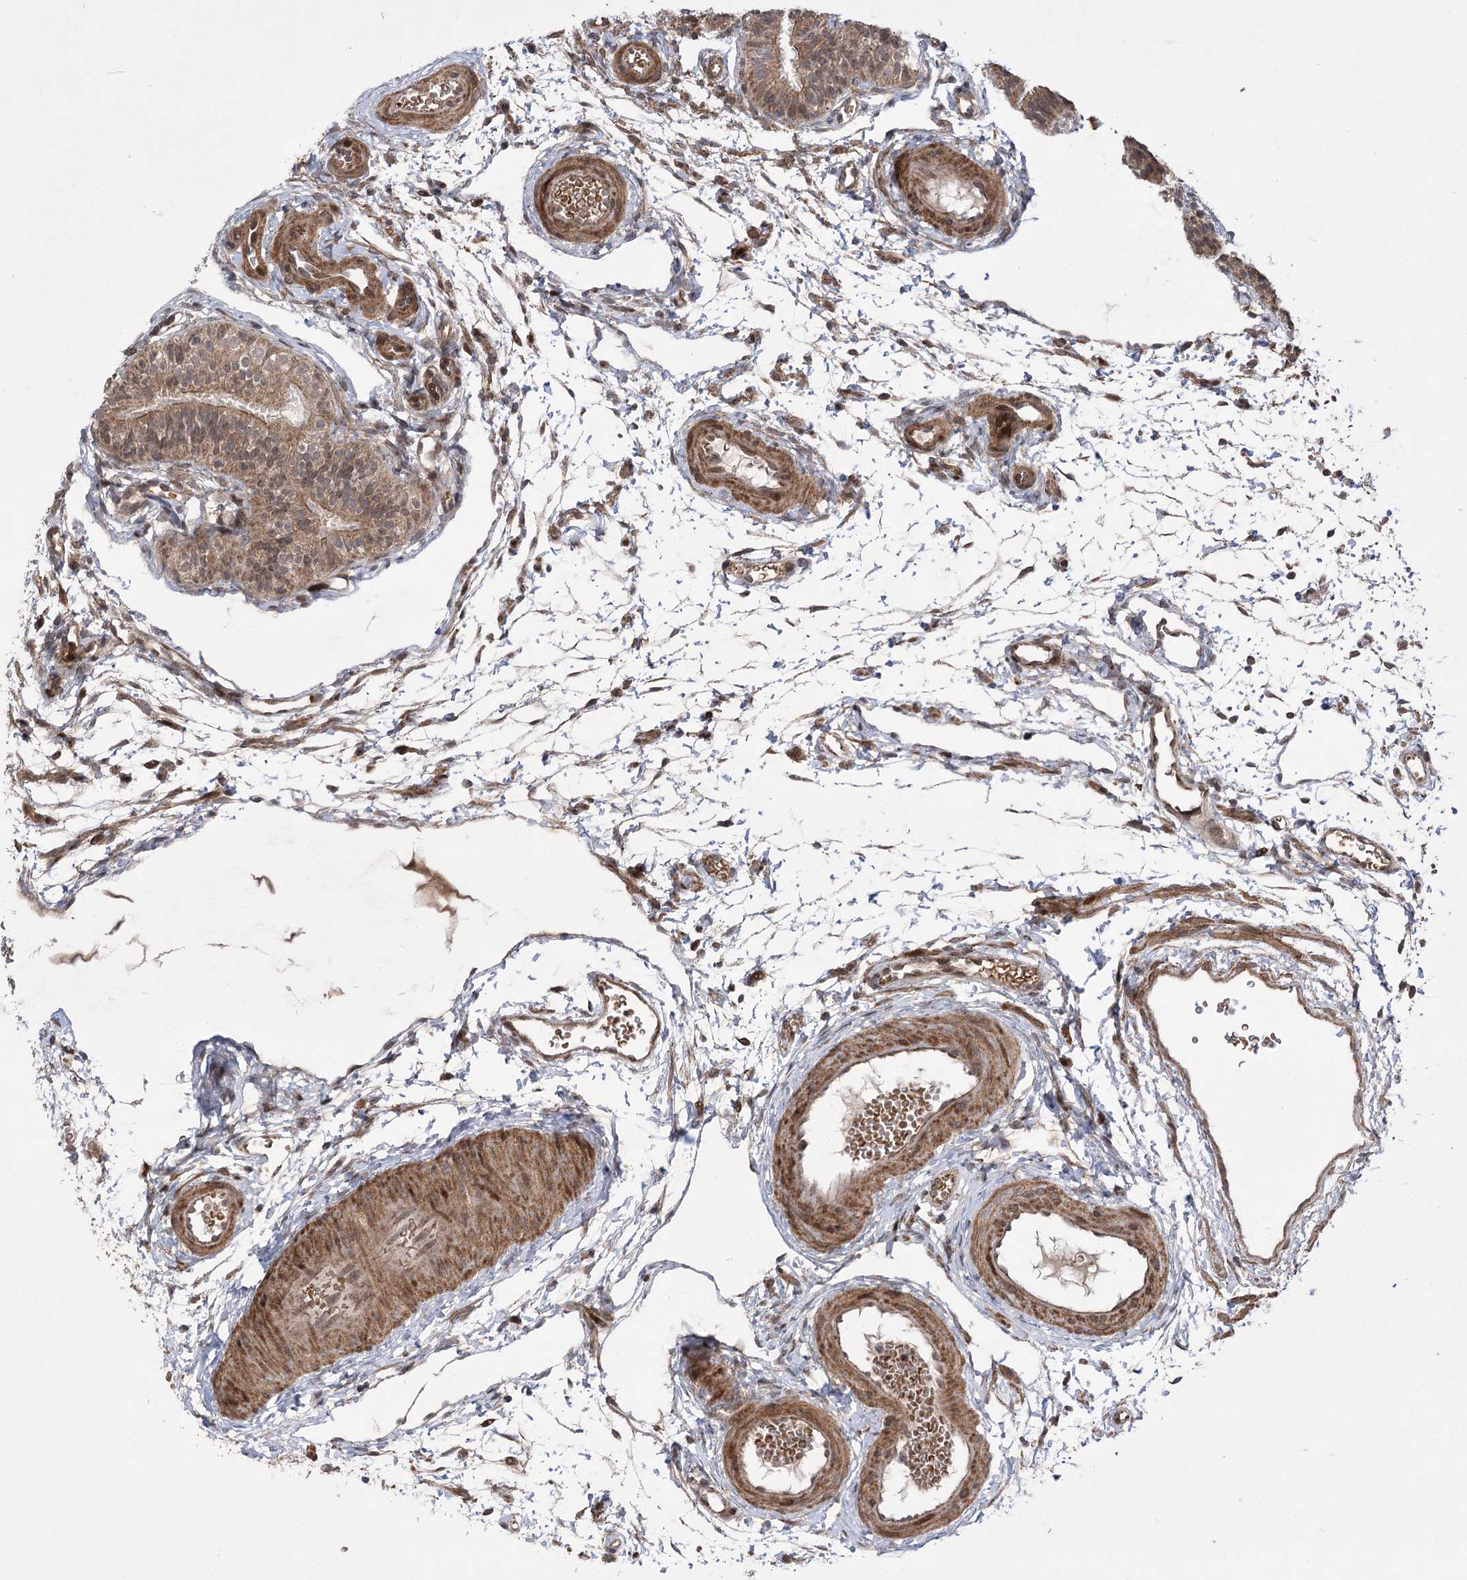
{"staining": {"intensity": "weak", "quantity": ">75%", "location": "cytoplasmic/membranous,nuclear"}, "tissue": "fallopian tube", "cell_type": "Glandular cells", "image_type": "normal", "snomed": [{"axis": "morphology", "description": "Normal tissue, NOS"}, {"axis": "topography", "description": "Fallopian tube"}], "caption": "Brown immunohistochemical staining in unremarkable fallopian tube exhibits weak cytoplasmic/membranous,nuclear expression in approximately >75% of glandular cells.", "gene": "TENM2", "patient": {"sex": "female", "age": 35}}